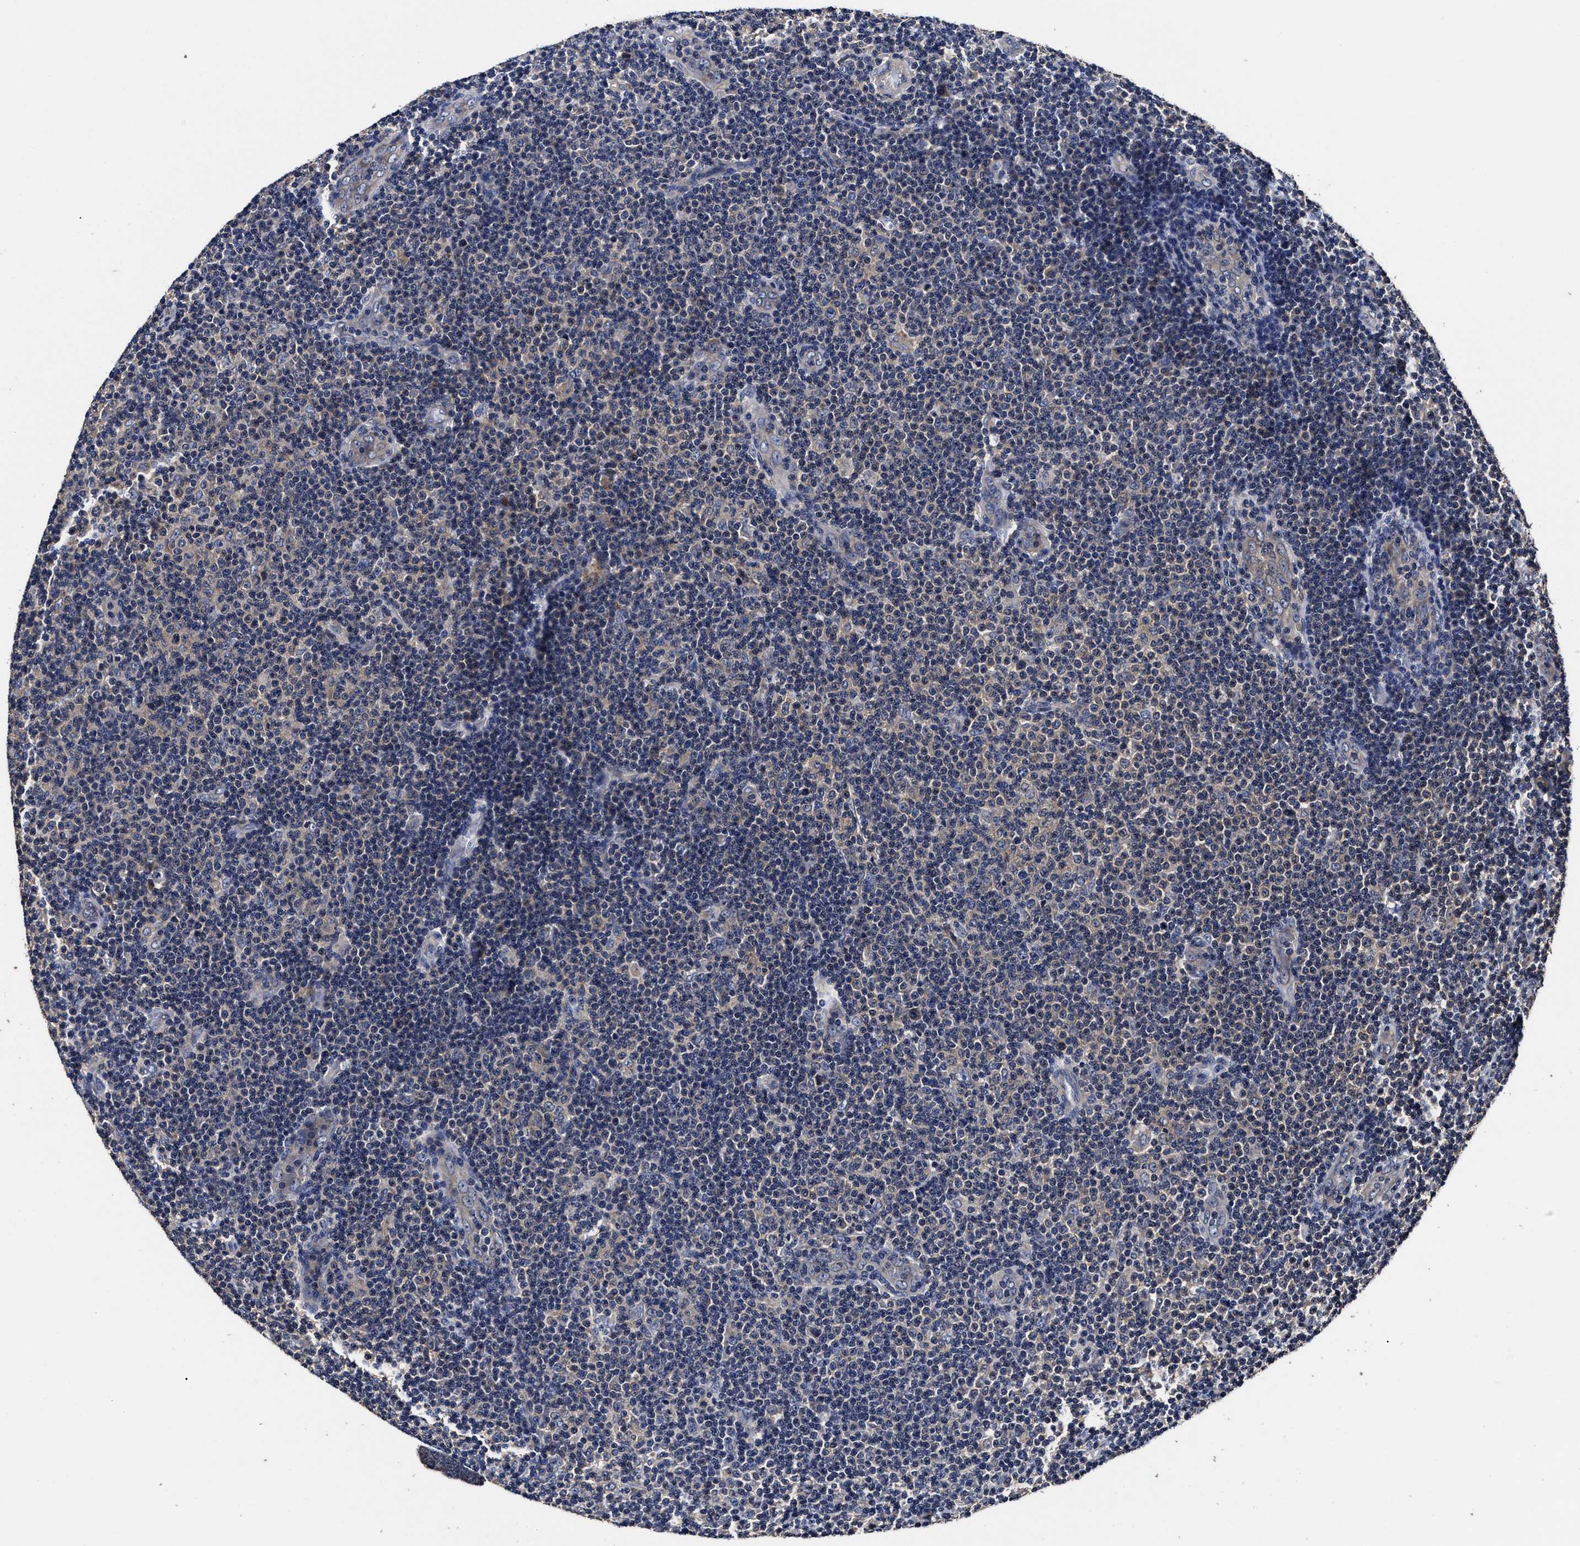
{"staining": {"intensity": "weak", "quantity": "<25%", "location": "cytoplasmic/membranous"}, "tissue": "lymphoma", "cell_type": "Tumor cells", "image_type": "cancer", "snomed": [{"axis": "morphology", "description": "Malignant lymphoma, non-Hodgkin's type, Low grade"}, {"axis": "topography", "description": "Lymph node"}], "caption": "IHC of low-grade malignant lymphoma, non-Hodgkin's type displays no expression in tumor cells. (Stains: DAB IHC with hematoxylin counter stain, Microscopy: brightfield microscopy at high magnification).", "gene": "AVEN", "patient": {"sex": "male", "age": 83}}